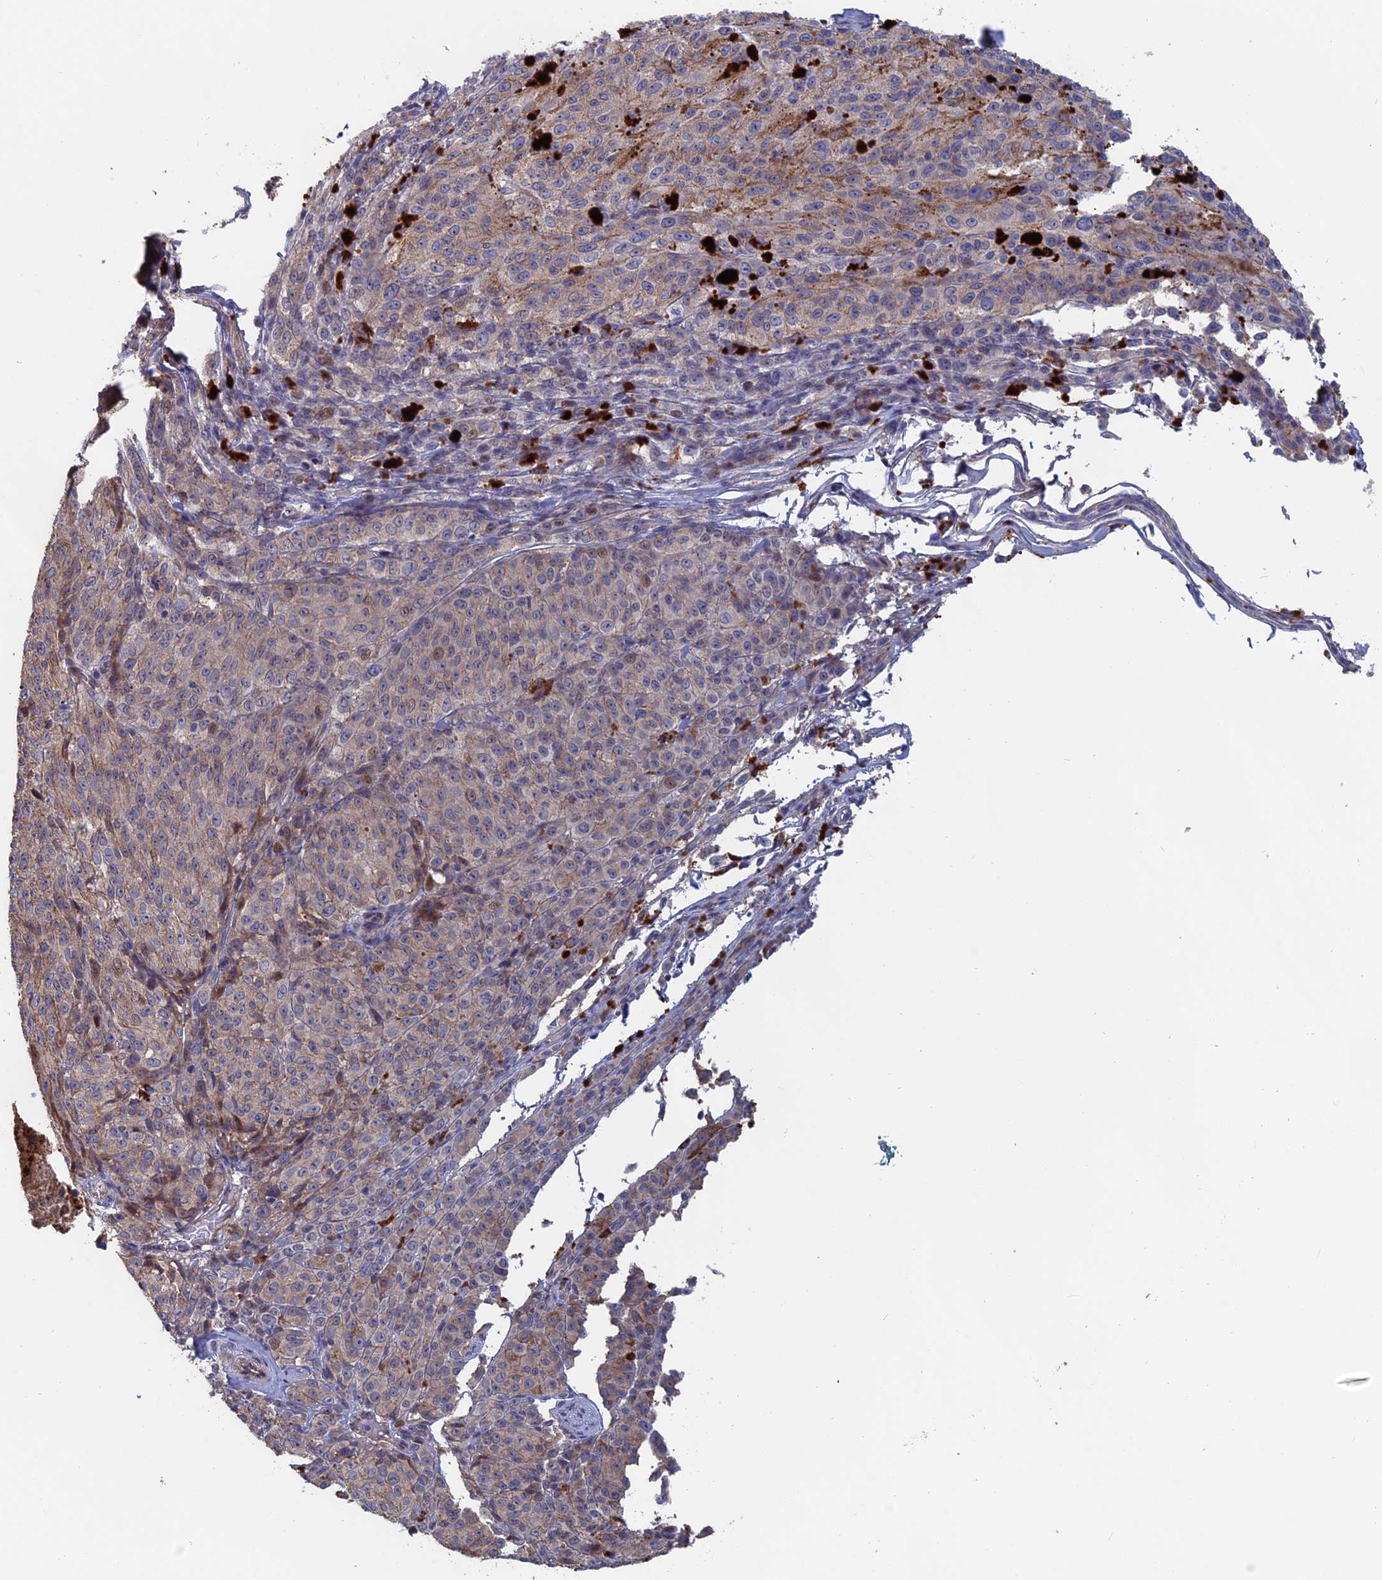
{"staining": {"intensity": "negative", "quantity": "none", "location": "none"}, "tissue": "melanoma", "cell_type": "Tumor cells", "image_type": "cancer", "snomed": [{"axis": "morphology", "description": "Malignant melanoma, NOS"}, {"axis": "topography", "description": "Skin"}], "caption": "A micrograph of human malignant melanoma is negative for staining in tumor cells.", "gene": "SLC33A1", "patient": {"sex": "female", "age": 52}}